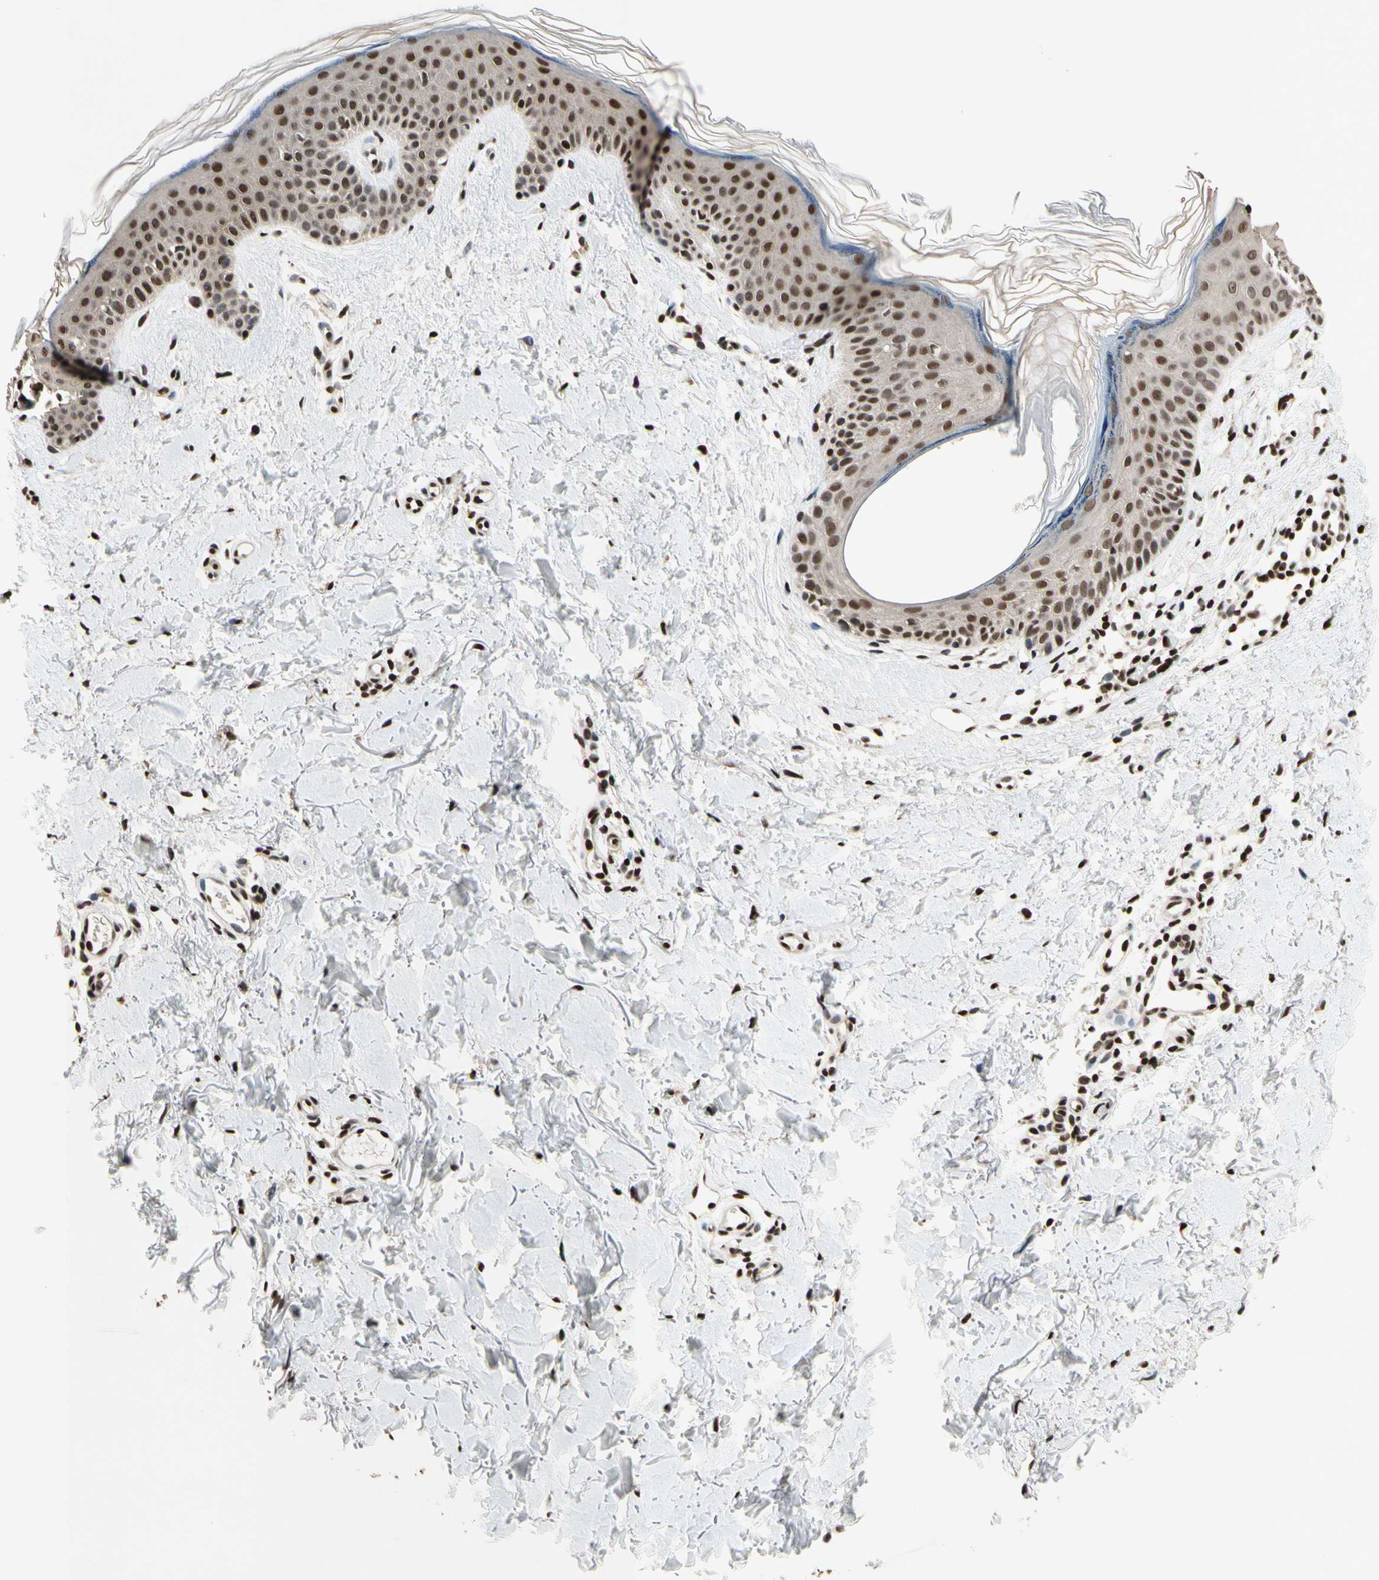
{"staining": {"intensity": "strong", "quantity": ">75%", "location": "nuclear"}, "tissue": "skin", "cell_type": "Fibroblasts", "image_type": "normal", "snomed": [{"axis": "morphology", "description": "Normal tissue, NOS"}, {"axis": "topography", "description": "Skin"}], "caption": "IHC (DAB (3,3'-diaminobenzidine)) staining of unremarkable human skin shows strong nuclear protein staining in approximately >75% of fibroblasts.", "gene": "RECQL", "patient": {"sex": "female", "age": 56}}